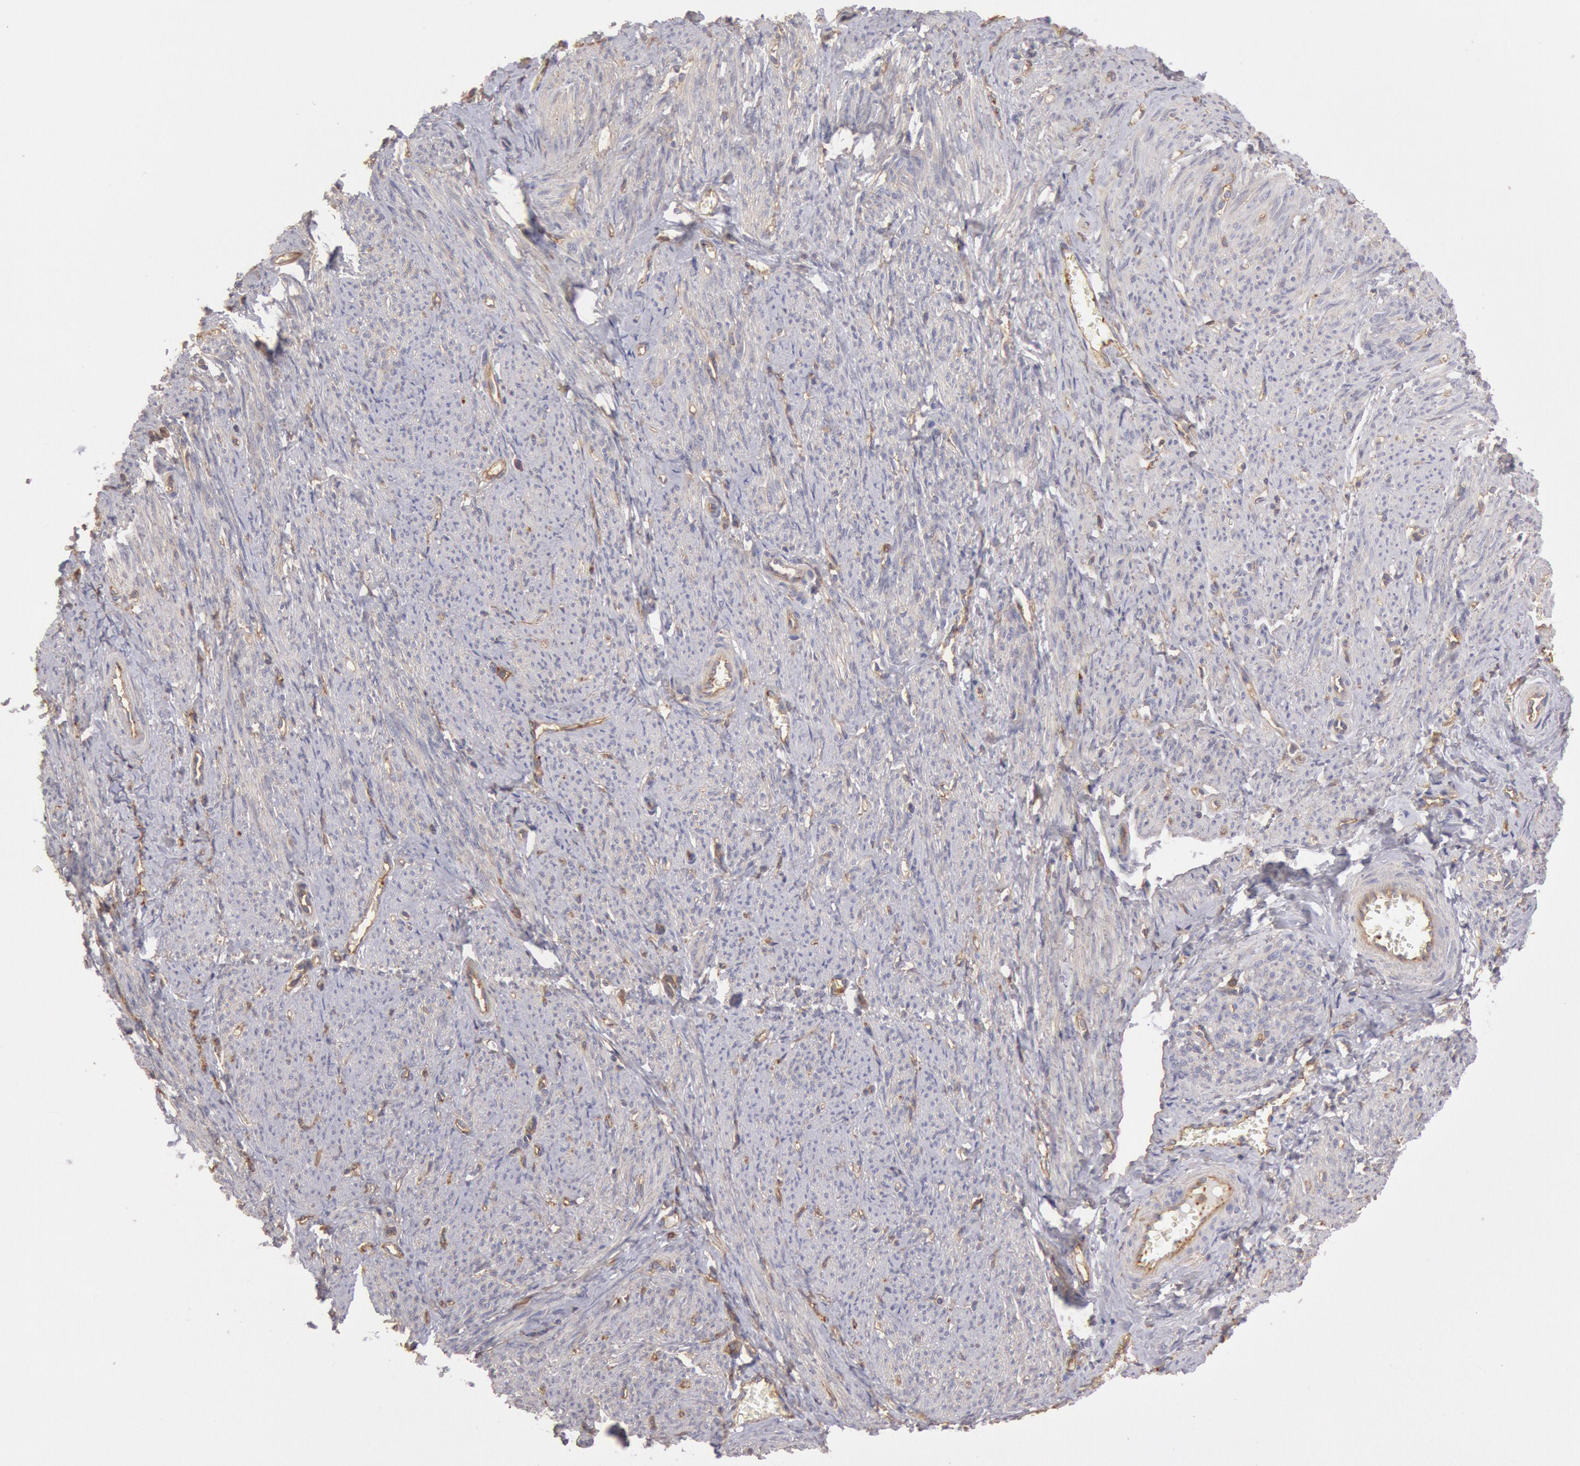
{"staining": {"intensity": "weak", "quantity": "25%-75%", "location": "cytoplasmic/membranous"}, "tissue": "smooth muscle", "cell_type": "Smooth muscle cells", "image_type": "normal", "snomed": [{"axis": "morphology", "description": "Normal tissue, NOS"}, {"axis": "topography", "description": "Smooth muscle"}, {"axis": "topography", "description": "Cervix"}], "caption": "Approximately 25%-75% of smooth muscle cells in unremarkable smooth muscle show weak cytoplasmic/membranous protein positivity as visualized by brown immunohistochemical staining.", "gene": "SNAP23", "patient": {"sex": "female", "age": 70}}